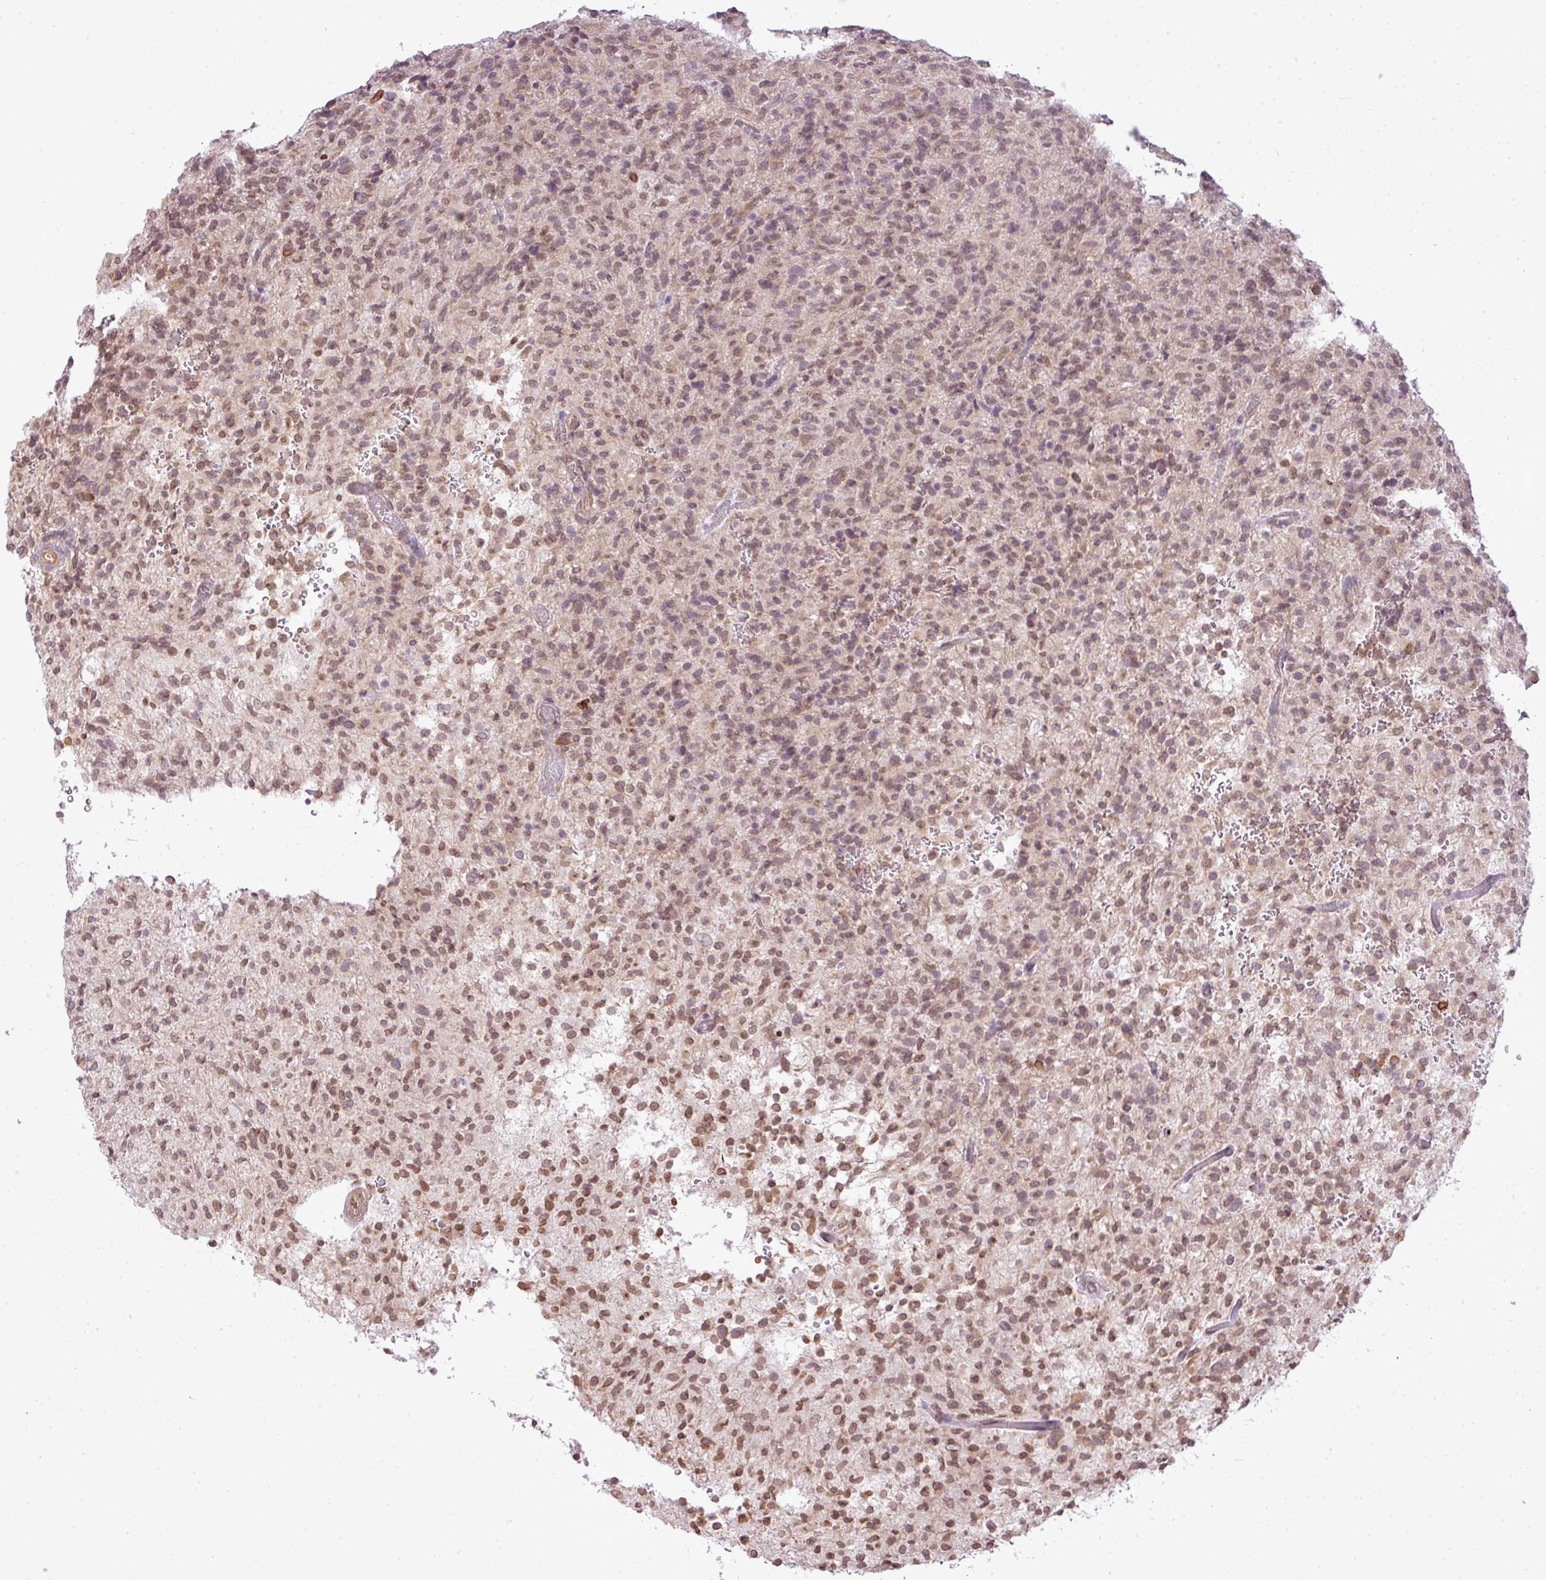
{"staining": {"intensity": "weak", "quantity": "25%-75%", "location": "nuclear"}, "tissue": "glioma", "cell_type": "Tumor cells", "image_type": "cancer", "snomed": [{"axis": "morphology", "description": "Glioma, malignant, High grade"}, {"axis": "topography", "description": "Brain"}], "caption": "Protein staining demonstrates weak nuclear positivity in about 25%-75% of tumor cells in malignant glioma (high-grade).", "gene": "COX18", "patient": {"sex": "female", "age": 57}}